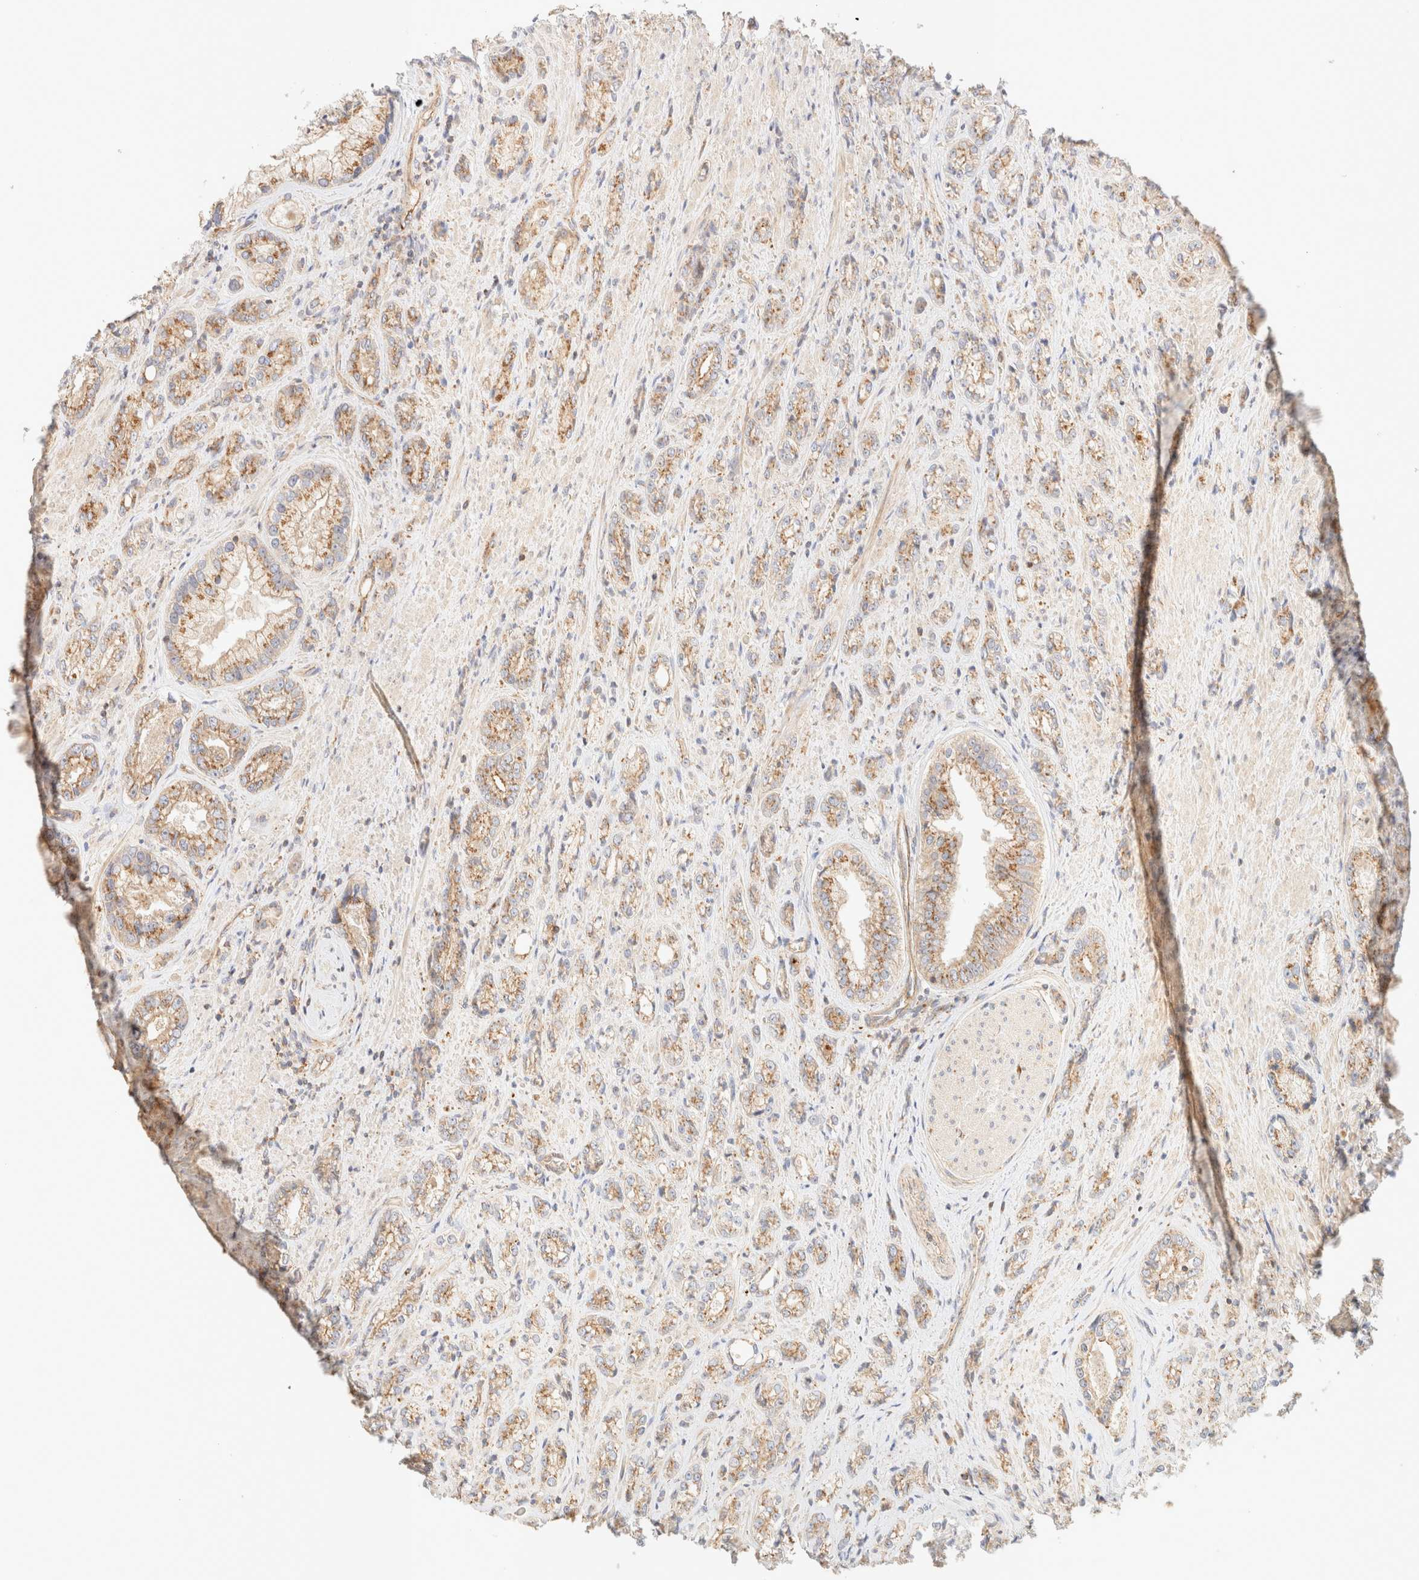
{"staining": {"intensity": "moderate", "quantity": ">75%", "location": "cytoplasmic/membranous"}, "tissue": "prostate cancer", "cell_type": "Tumor cells", "image_type": "cancer", "snomed": [{"axis": "morphology", "description": "Adenocarcinoma, High grade"}, {"axis": "topography", "description": "Prostate"}], "caption": "High-magnification brightfield microscopy of prostate cancer (high-grade adenocarcinoma) stained with DAB (brown) and counterstained with hematoxylin (blue). tumor cells exhibit moderate cytoplasmic/membranous positivity is seen in approximately>75% of cells.", "gene": "MYO10", "patient": {"sex": "male", "age": 61}}